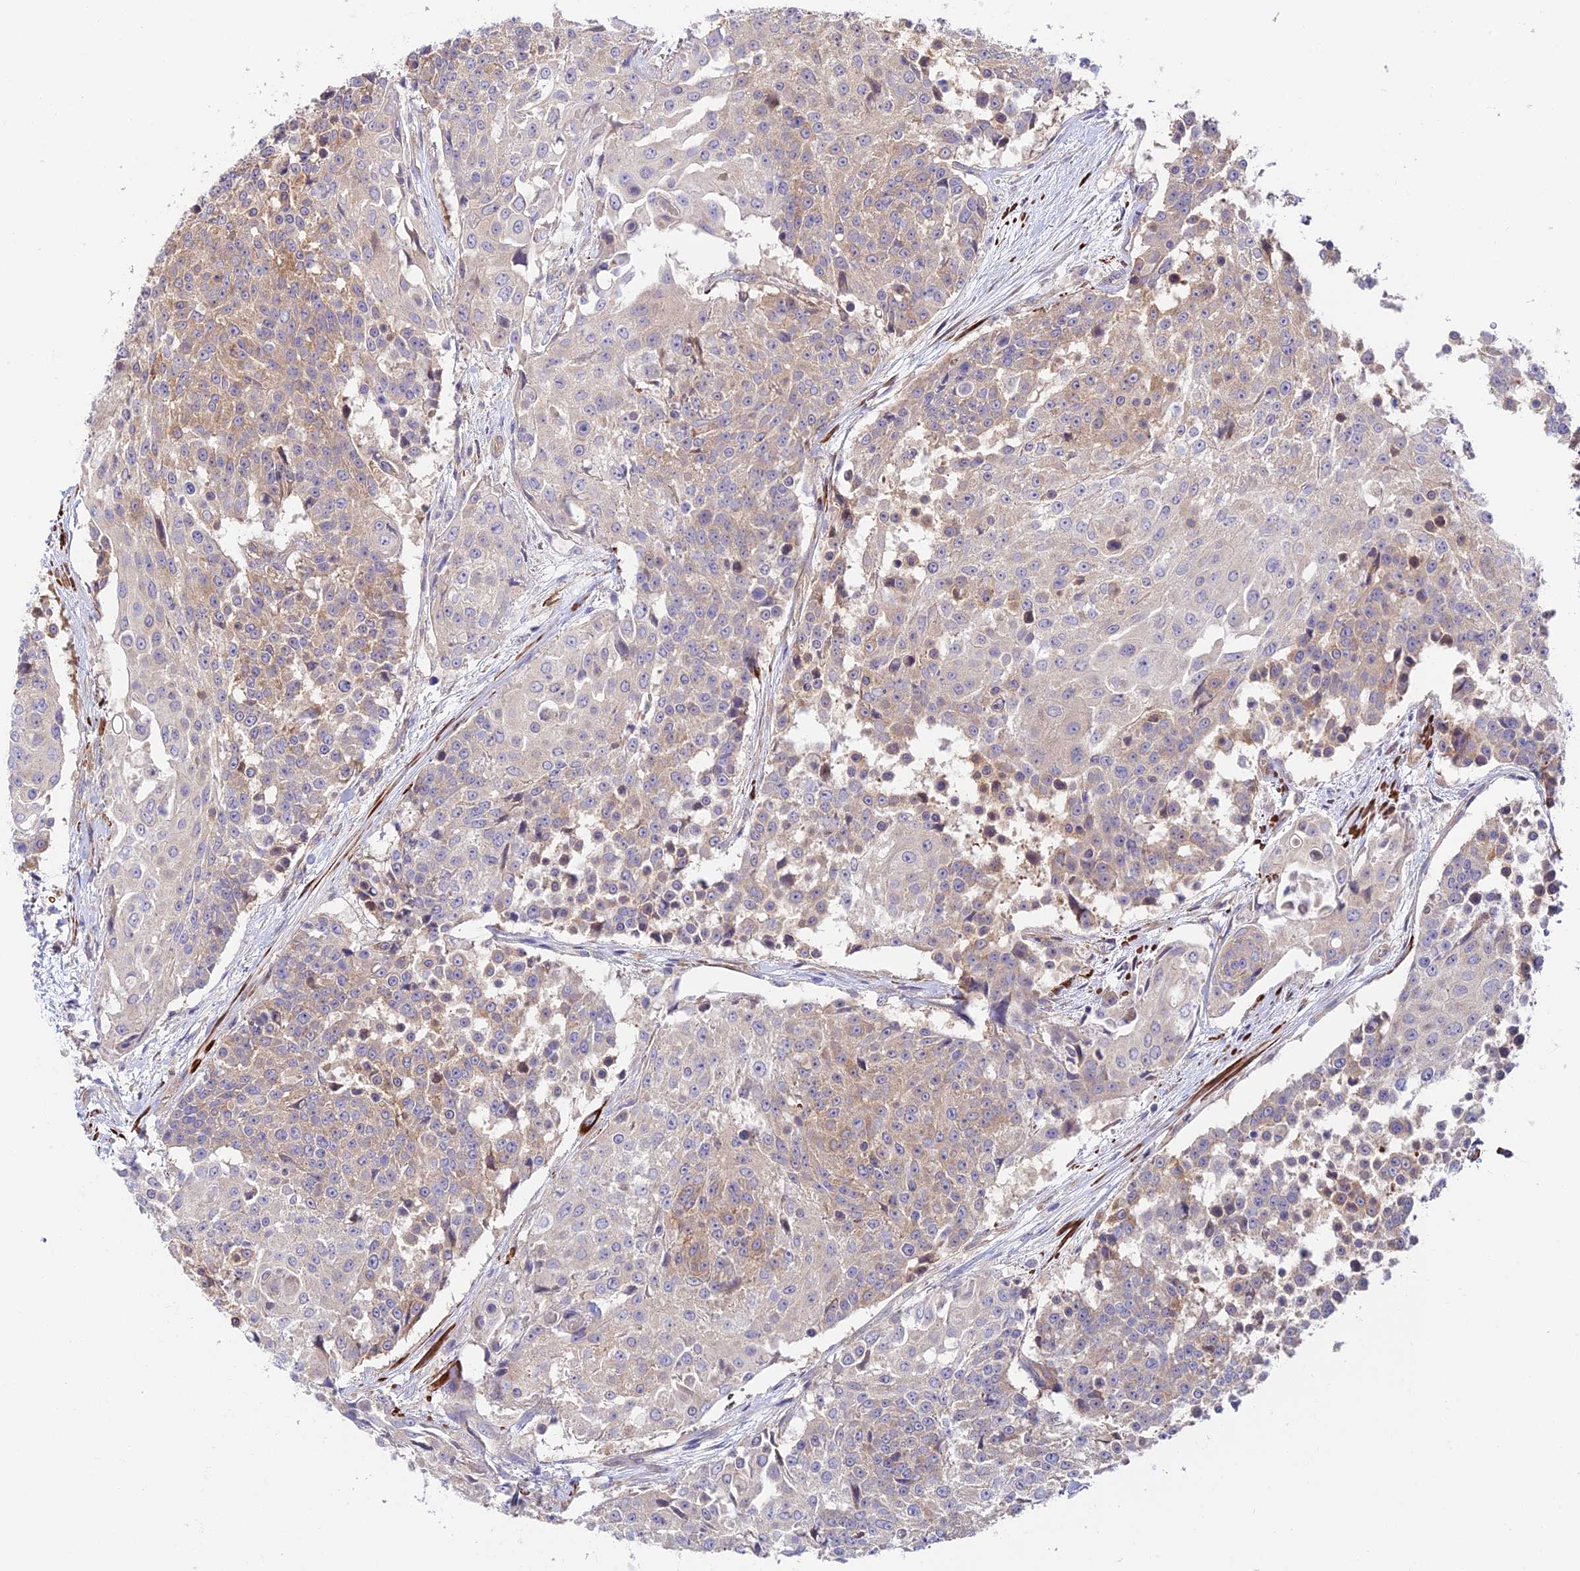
{"staining": {"intensity": "weak", "quantity": "<25%", "location": "cytoplasmic/membranous"}, "tissue": "urothelial cancer", "cell_type": "Tumor cells", "image_type": "cancer", "snomed": [{"axis": "morphology", "description": "Urothelial carcinoma, High grade"}, {"axis": "topography", "description": "Urinary bladder"}], "caption": "Immunohistochemistry of human urothelial cancer shows no expression in tumor cells.", "gene": "ANKRD50", "patient": {"sex": "female", "age": 63}}